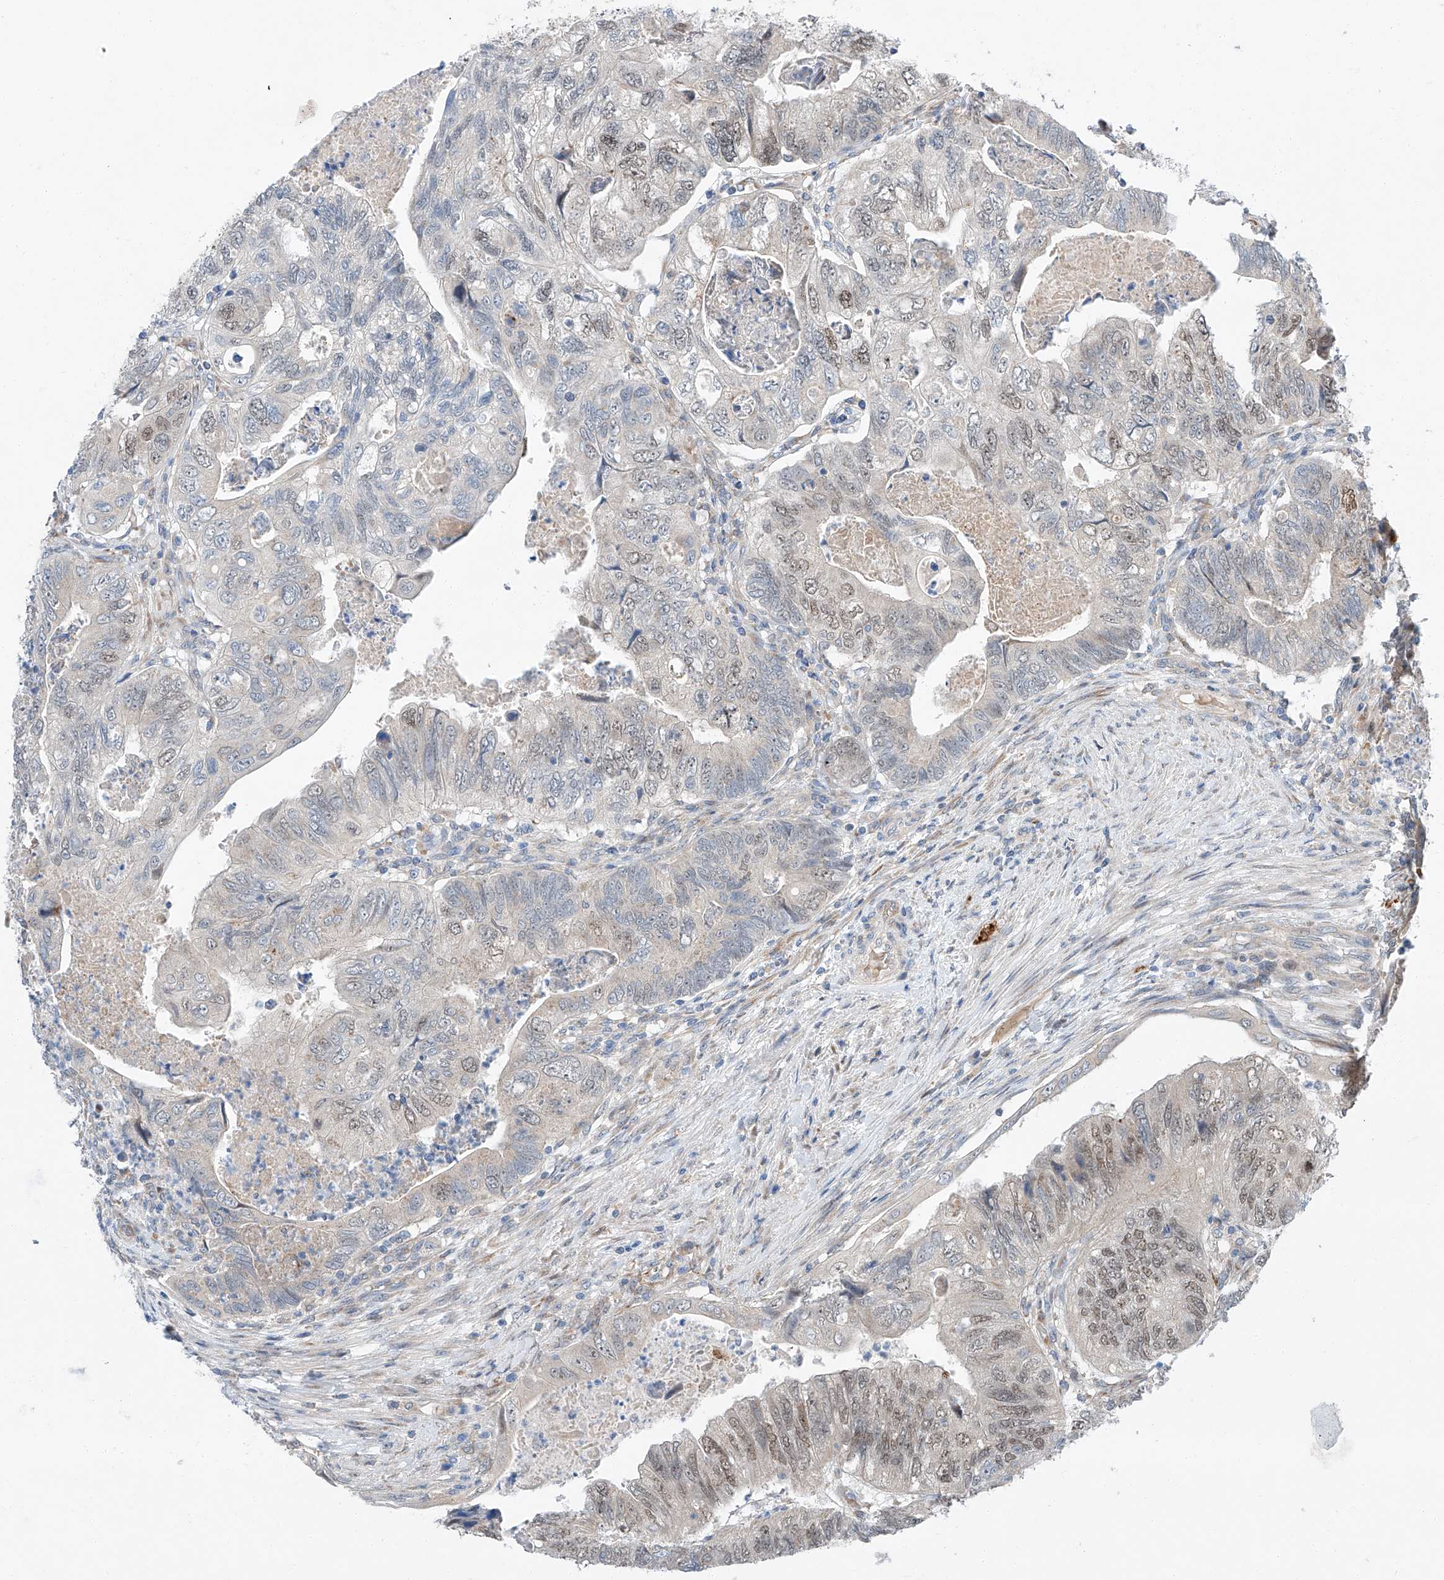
{"staining": {"intensity": "moderate", "quantity": "<25%", "location": "nuclear"}, "tissue": "colorectal cancer", "cell_type": "Tumor cells", "image_type": "cancer", "snomed": [{"axis": "morphology", "description": "Adenocarcinoma, NOS"}, {"axis": "topography", "description": "Rectum"}], "caption": "IHC photomicrograph of neoplastic tissue: colorectal cancer stained using immunohistochemistry (IHC) reveals low levels of moderate protein expression localized specifically in the nuclear of tumor cells, appearing as a nuclear brown color.", "gene": "CLDND1", "patient": {"sex": "male", "age": 63}}